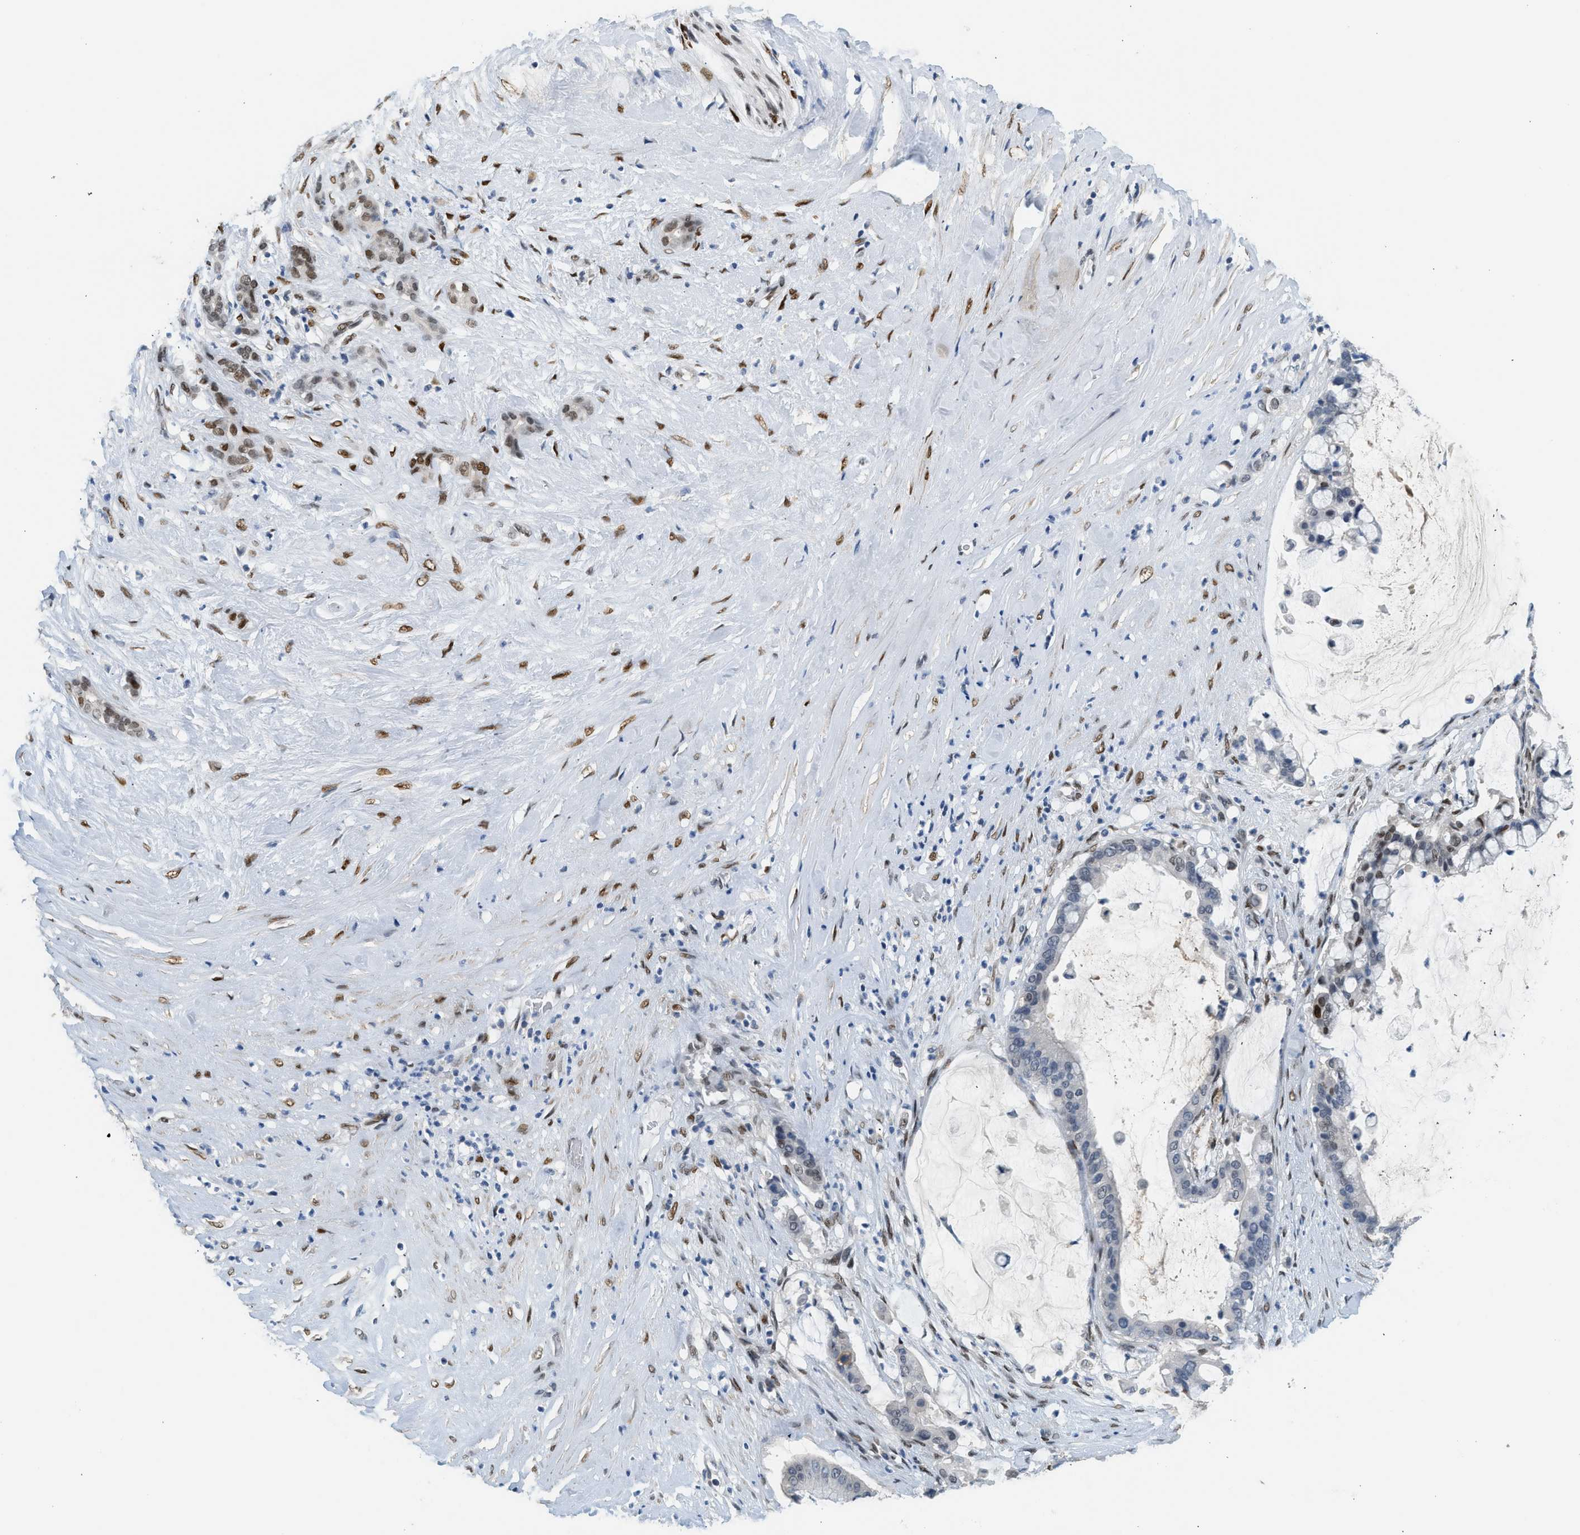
{"staining": {"intensity": "weak", "quantity": "<25%", "location": "nuclear"}, "tissue": "pancreatic cancer", "cell_type": "Tumor cells", "image_type": "cancer", "snomed": [{"axis": "morphology", "description": "Adenocarcinoma, NOS"}, {"axis": "topography", "description": "Pancreas"}], "caption": "DAB (3,3'-diaminobenzidine) immunohistochemical staining of adenocarcinoma (pancreatic) displays no significant positivity in tumor cells.", "gene": "ZBTB20", "patient": {"sex": "male", "age": 41}}